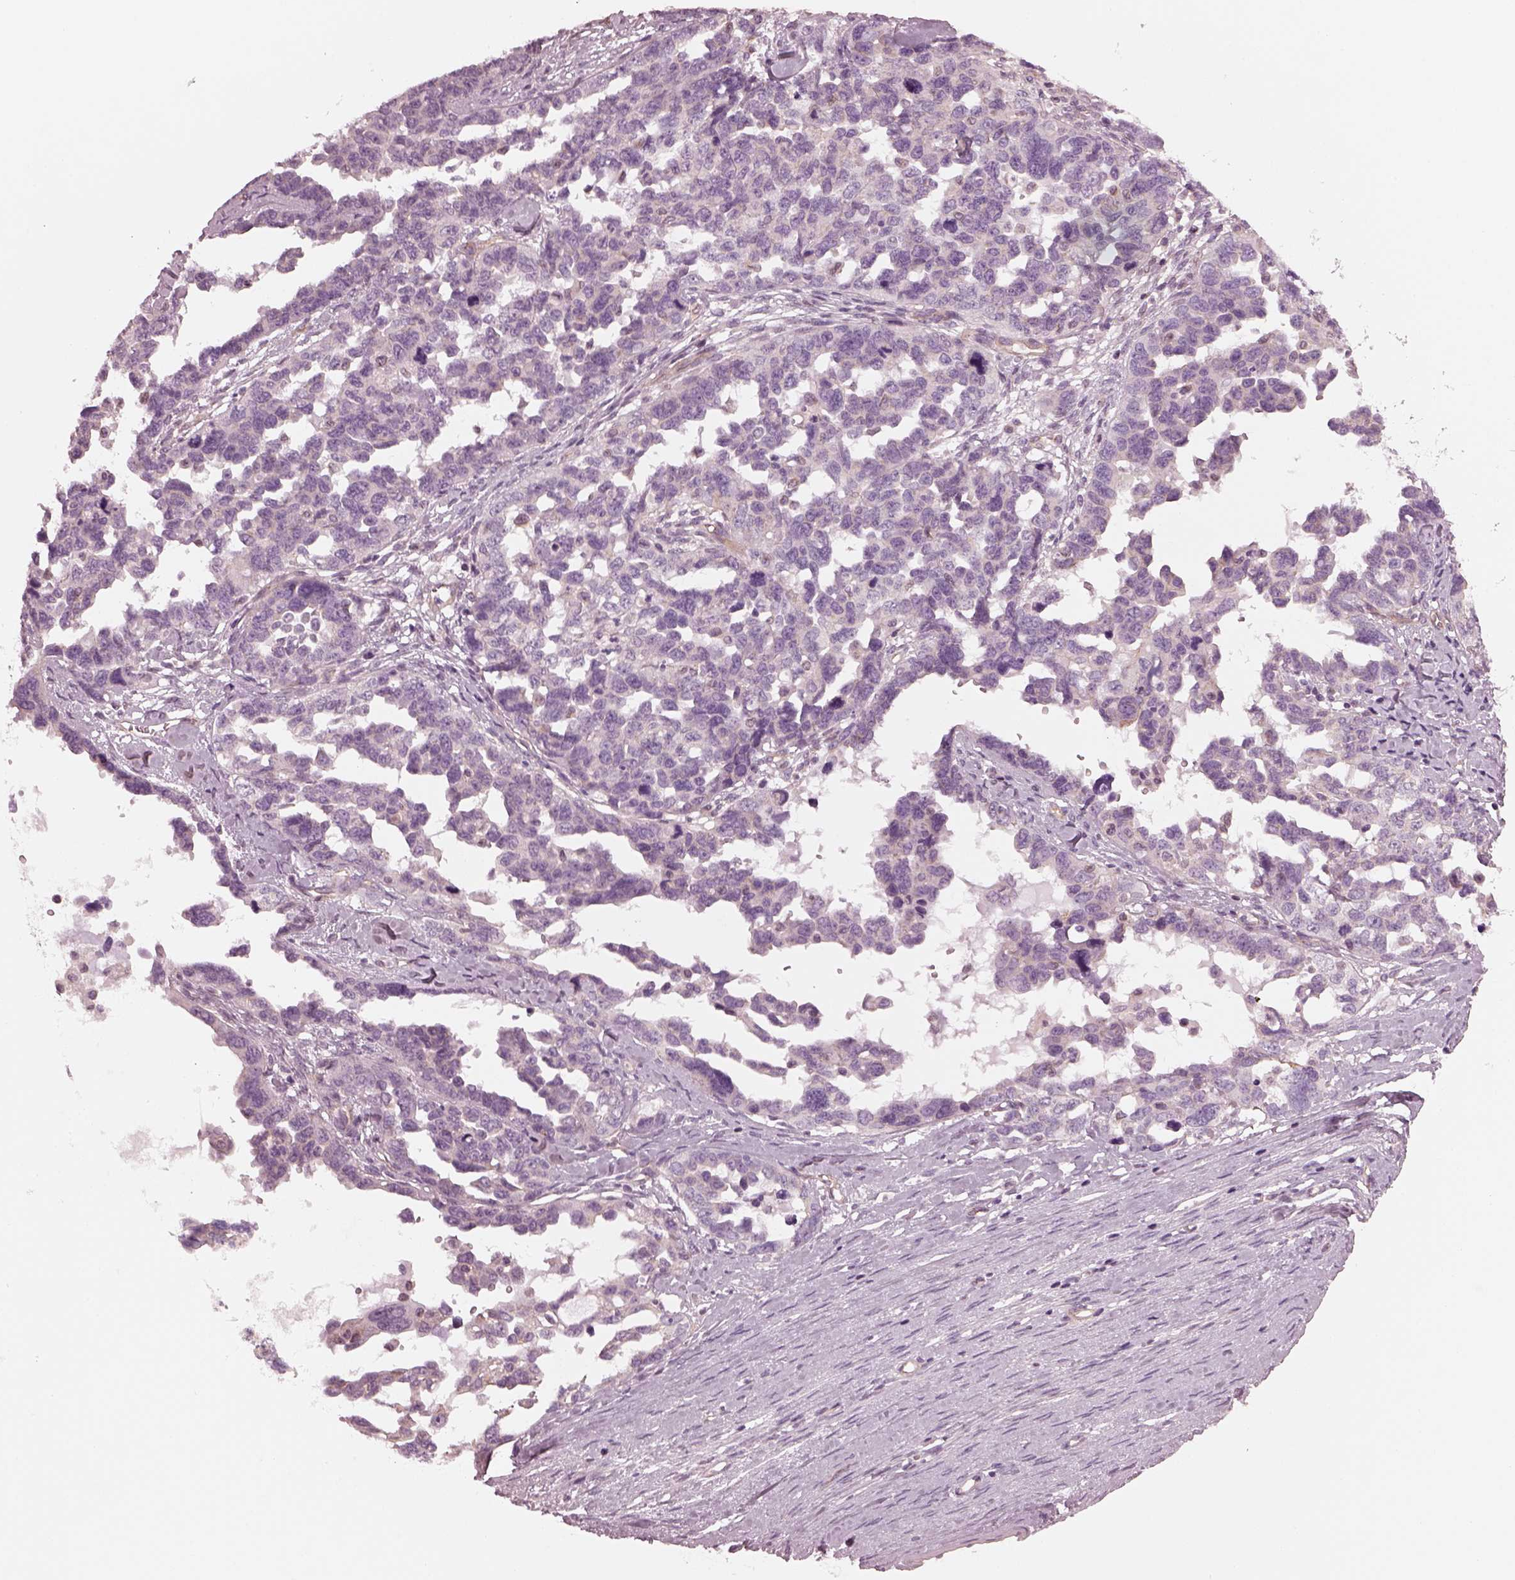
{"staining": {"intensity": "negative", "quantity": "none", "location": "none"}, "tissue": "ovarian cancer", "cell_type": "Tumor cells", "image_type": "cancer", "snomed": [{"axis": "morphology", "description": "Cystadenocarcinoma, serous, NOS"}, {"axis": "topography", "description": "Ovary"}], "caption": "Serous cystadenocarcinoma (ovarian) stained for a protein using IHC exhibits no expression tumor cells.", "gene": "ODAD1", "patient": {"sex": "female", "age": 69}}